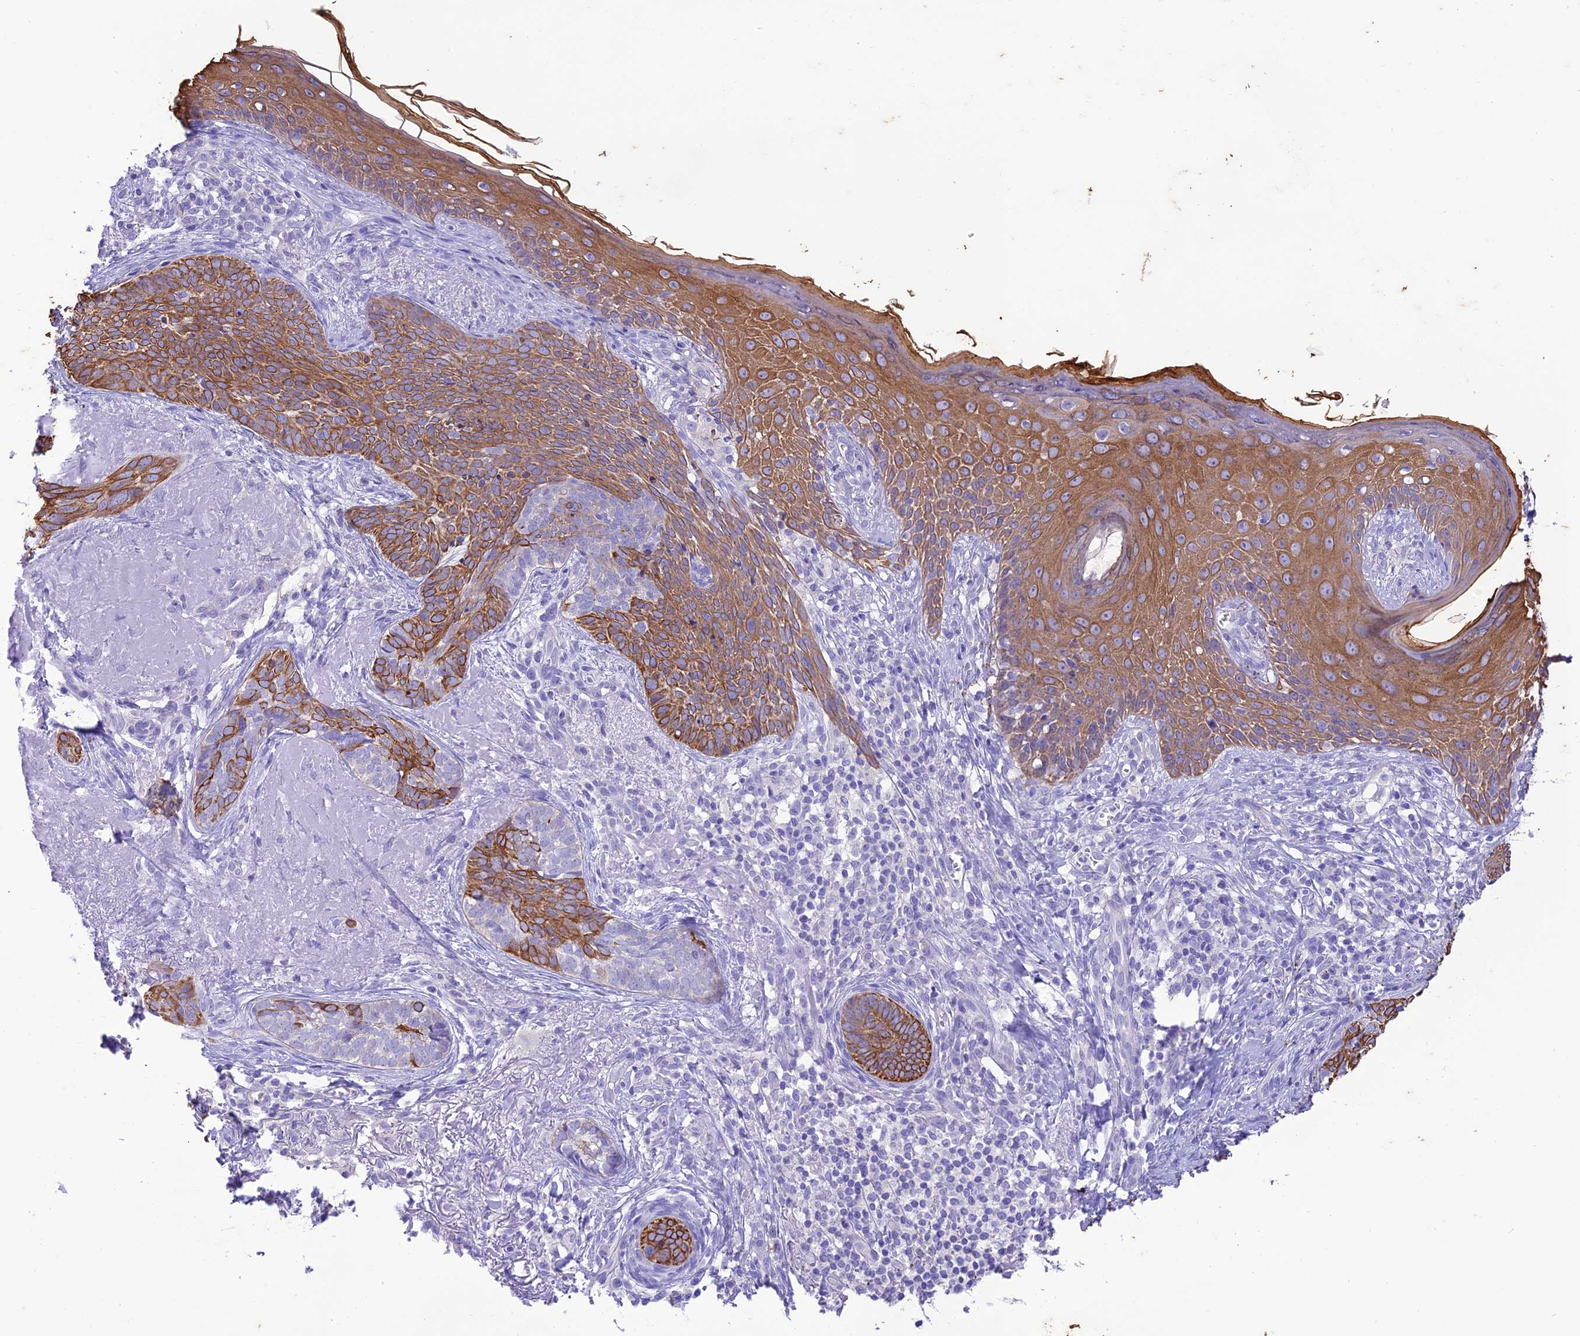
{"staining": {"intensity": "moderate", "quantity": ">75%", "location": "cytoplasmic/membranous"}, "tissue": "skin cancer", "cell_type": "Tumor cells", "image_type": "cancer", "snomed": [{"axis": "morphology", "description": "Basal cell carcinoma"}, {"axis": "topography", "description": "Skin"}], "caption": "Skin basal cell carcinoma stained with a brown dye exhibits moderate cytoplasmic/membranous positive positivity in approximately >75% of tumor cells.", "gene": "VPS52", "patient": {"sex": "female", "age": 76}}